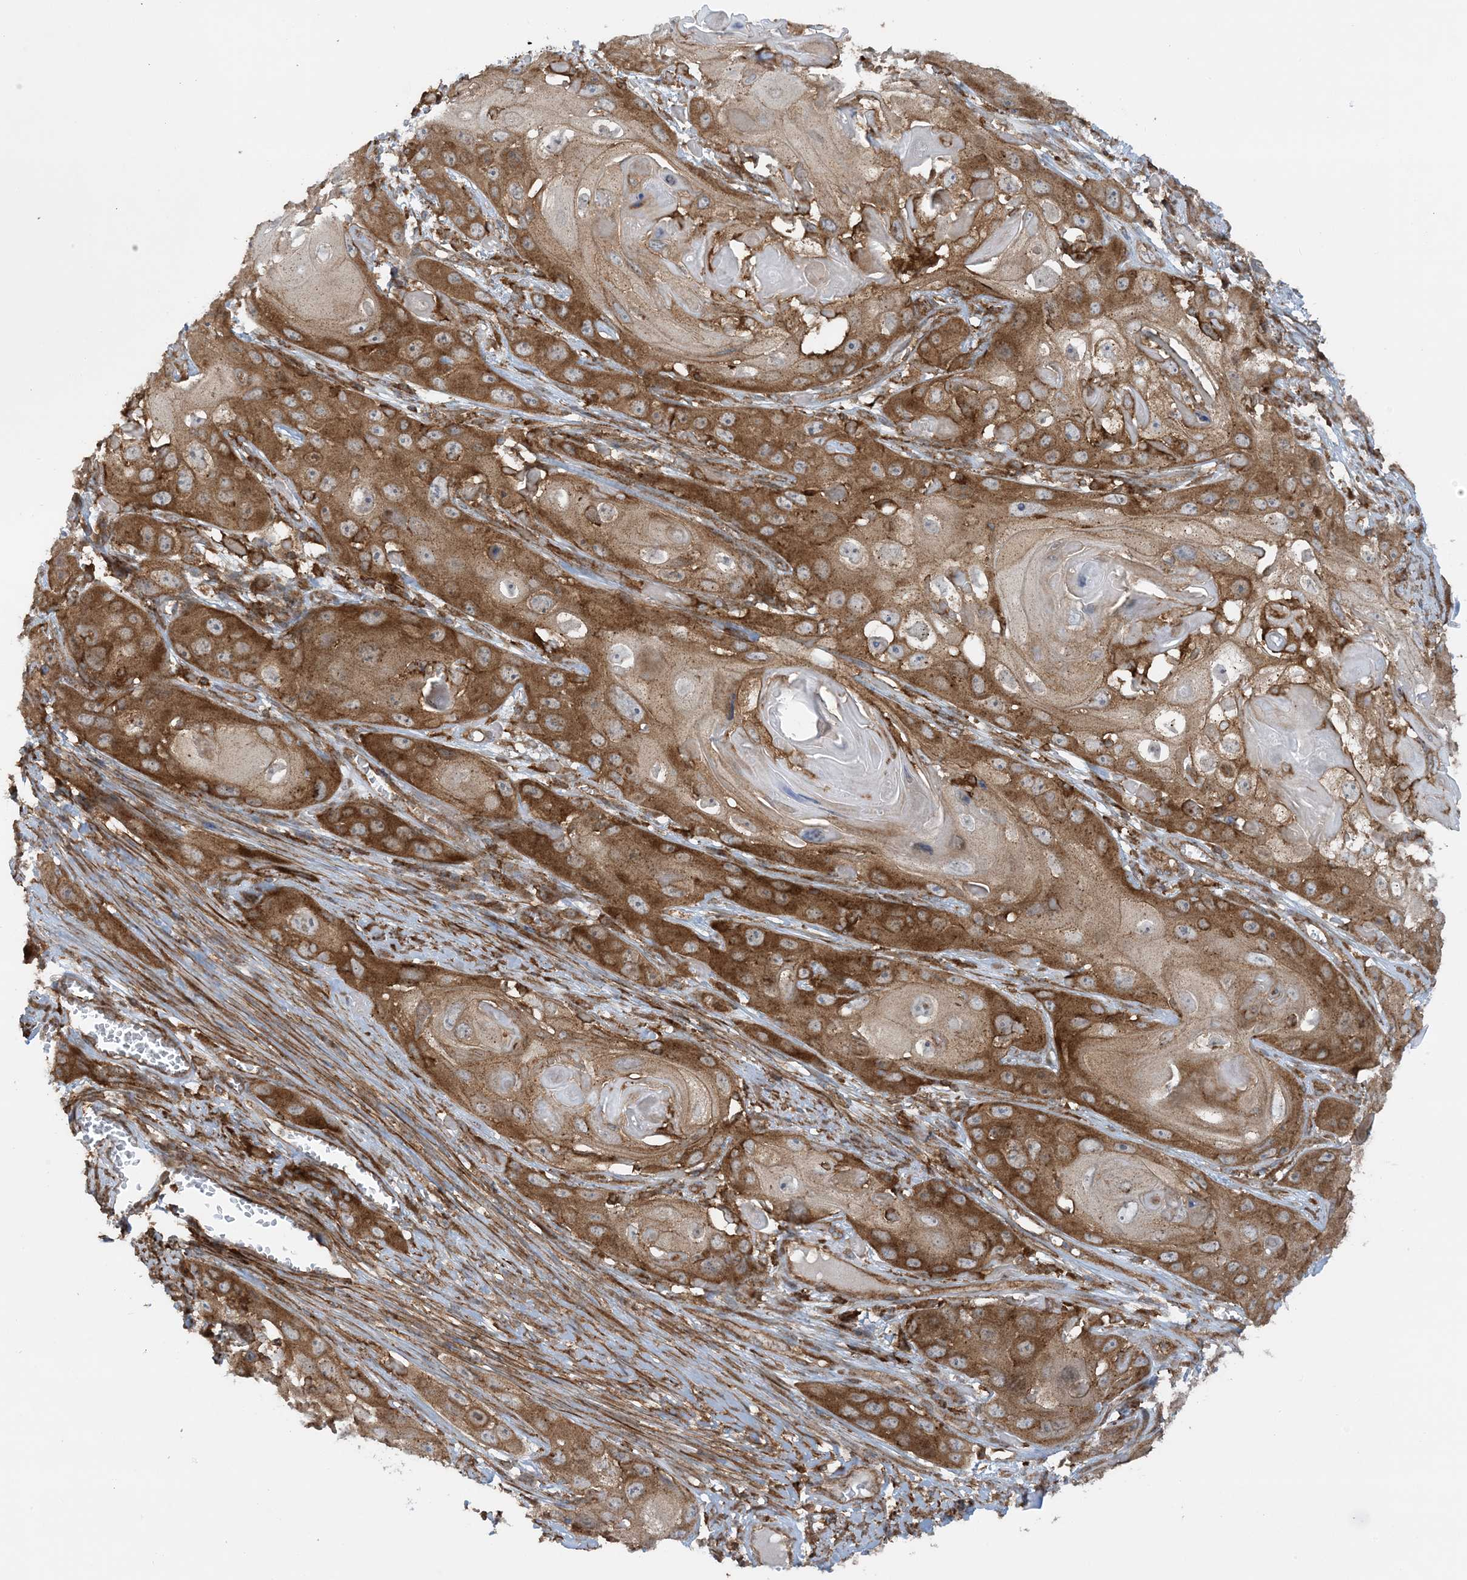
{"staining": {"intensity": "moderate", "quantity": ">75%", "location": "cytoplasmic/membranous"}, "tissue": "skin cancer", "cell_type": "Tumor cells", "image_type": "cancer", "snomed": [{"axis": "morphology", "description": "Squamous cell carcinoma, NOS"}, {"axis": "topography", "description": "Skin"}], "caption": "Protein analysis of skin squamous cell carcinoma tissue shows moderate cytoplasmic/membranous positivity in approximately >75% of tumor cells. (DAB = brown stain, brightfield microscopy at high magnification).", "gene": "STAM2", "patient": {"sex": "male", "age": 55}}